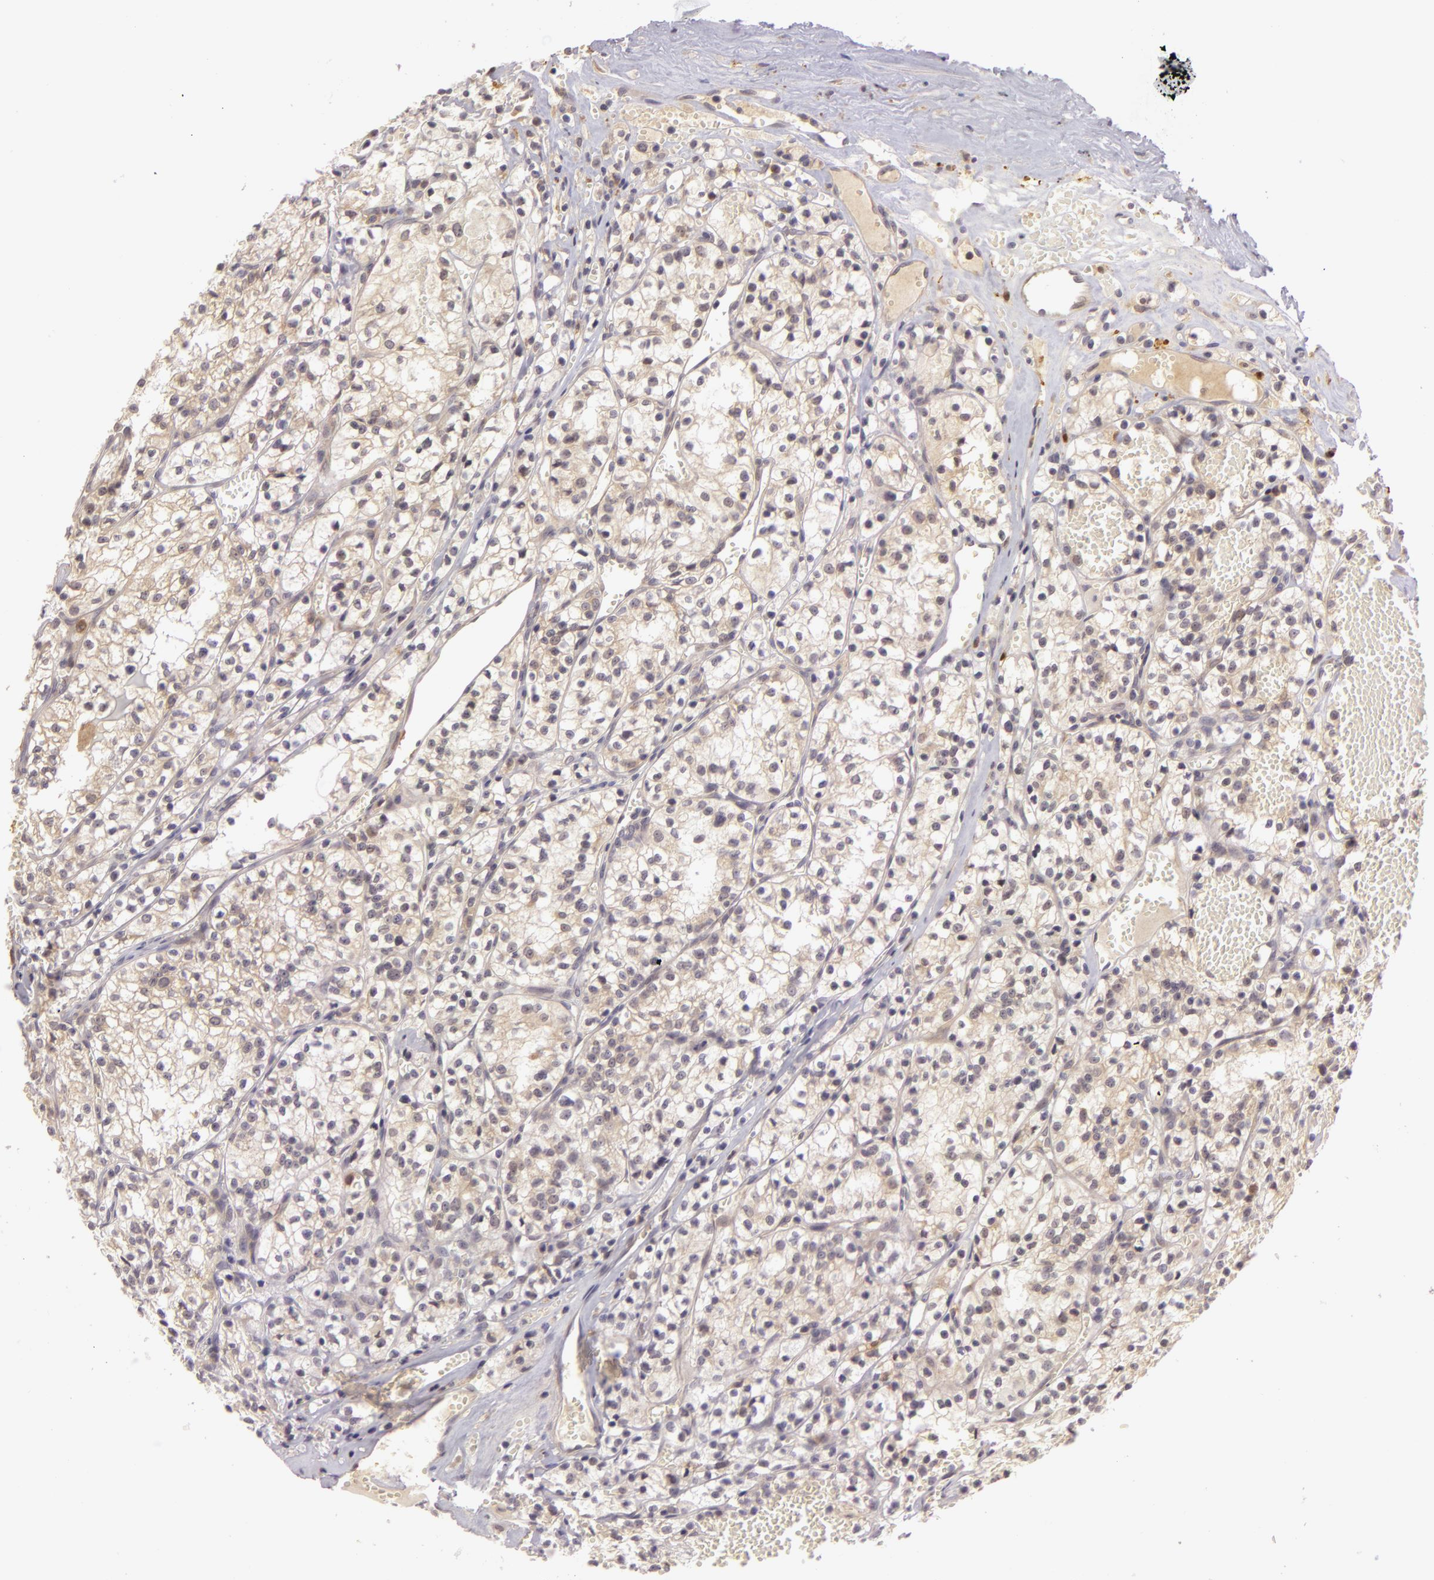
{"staining": {"intensity": "weak", "quantity": "25%-75%", "location": "cytoplasmic/membranous"}, "tissue": "renal cancer", "cell_type": "Tumor cells", "image_type": "cancer", "snomed": [{"axis": "morphology", "description": "Adenocarcinoma, NOS"}, {"axis": "topography", "description": "Kidney"}], "caption": "The micrograph exhibits immunohistochemical staining of adenocarcinoma (renal). There is weak cytoplasmic/membranous expression is appreciated in about 25%-75% of tumor cells. Nuclei are stained in blue.", "gene": "PPP1R3F", "patient": {"sex": "male", "age": 61}}